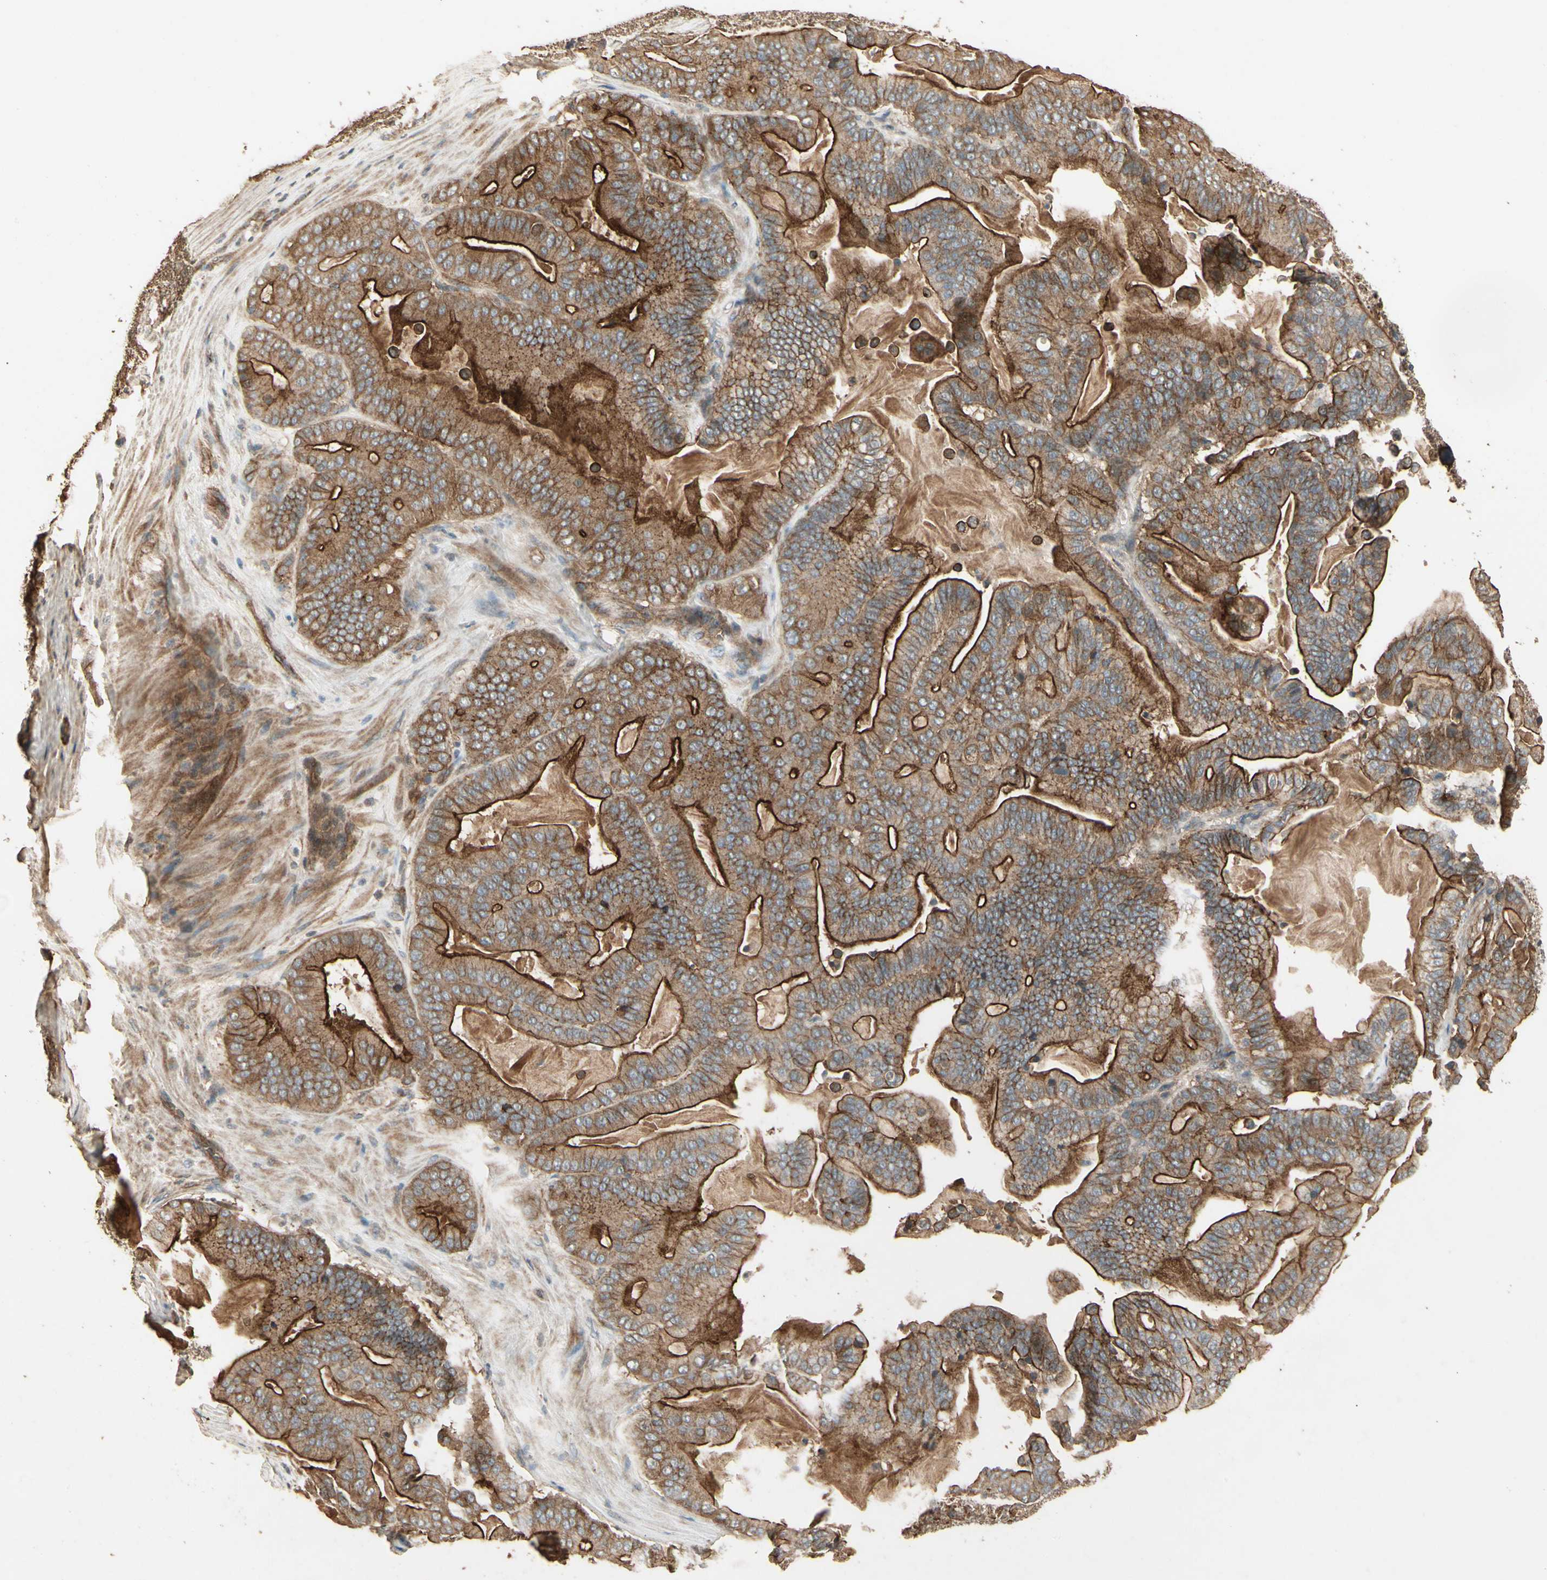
{"staining": {"intensity": "strong", "quantity": ">75%", "location": "cytoplasmic/membranous"}, "tissue": "pancreatic cancer", "cell_type": "Tumor cells", "image_type": "cancer", "snomed": [{"axis": "morphology", "description": "Adenocarcinoma, NOS"}, {"axis": "topography", "description": "Pancreas"}], "caption": "Immunohistochemistry micrograph of neoplastic tissue: human adenocarcinoma (pancreatic) stained using IHC demonstrates high levels of strong protein expression localized specifically in the cytoplasmic/membranous of tumor cells, appearing as a cytoplasmic/membranous brown color.", "gene": "RNF180", "patient": {"sex": "male", "age": 63}}